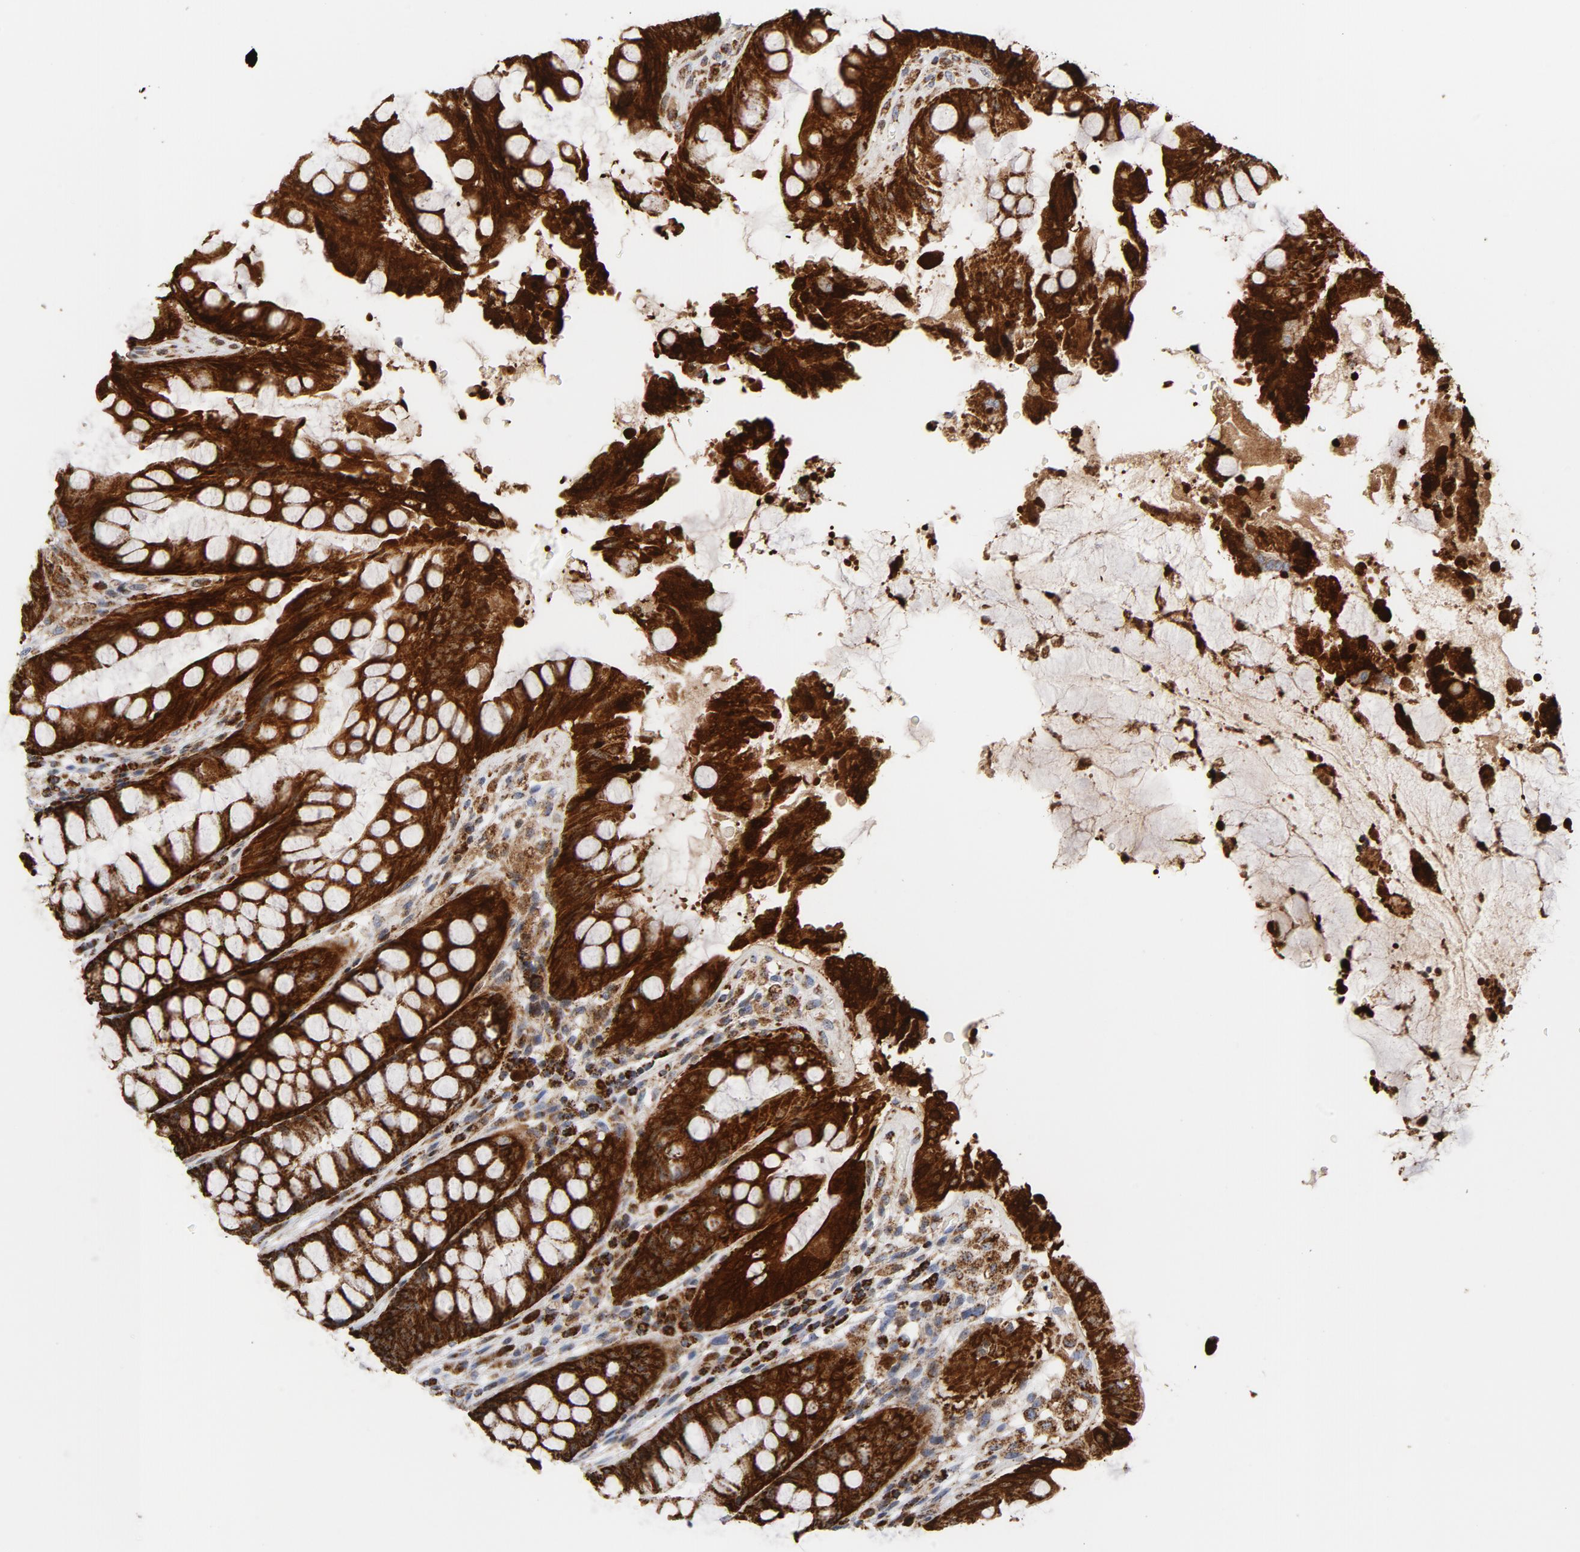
{"staining": {"intensity": "strong", "quantity": ">75%", "location": "cytoplasmic/membranous"}, "tissue": "rectum", "cell_type": "Glandular cells", "image_type": "normal", "snomed": [{"axis": "morphology", "description": "Normal tissue, NOS"}, {"axis": "topography", "description": "Rectum"}], "caption": "Normal rectum demonstrates strong cytoplasmic/membranous staining in about >75% of glandular cells, visualized by immunohistochemistry.", "gene": "CYCS", "patient": {"sex": "female", "age": 46}}